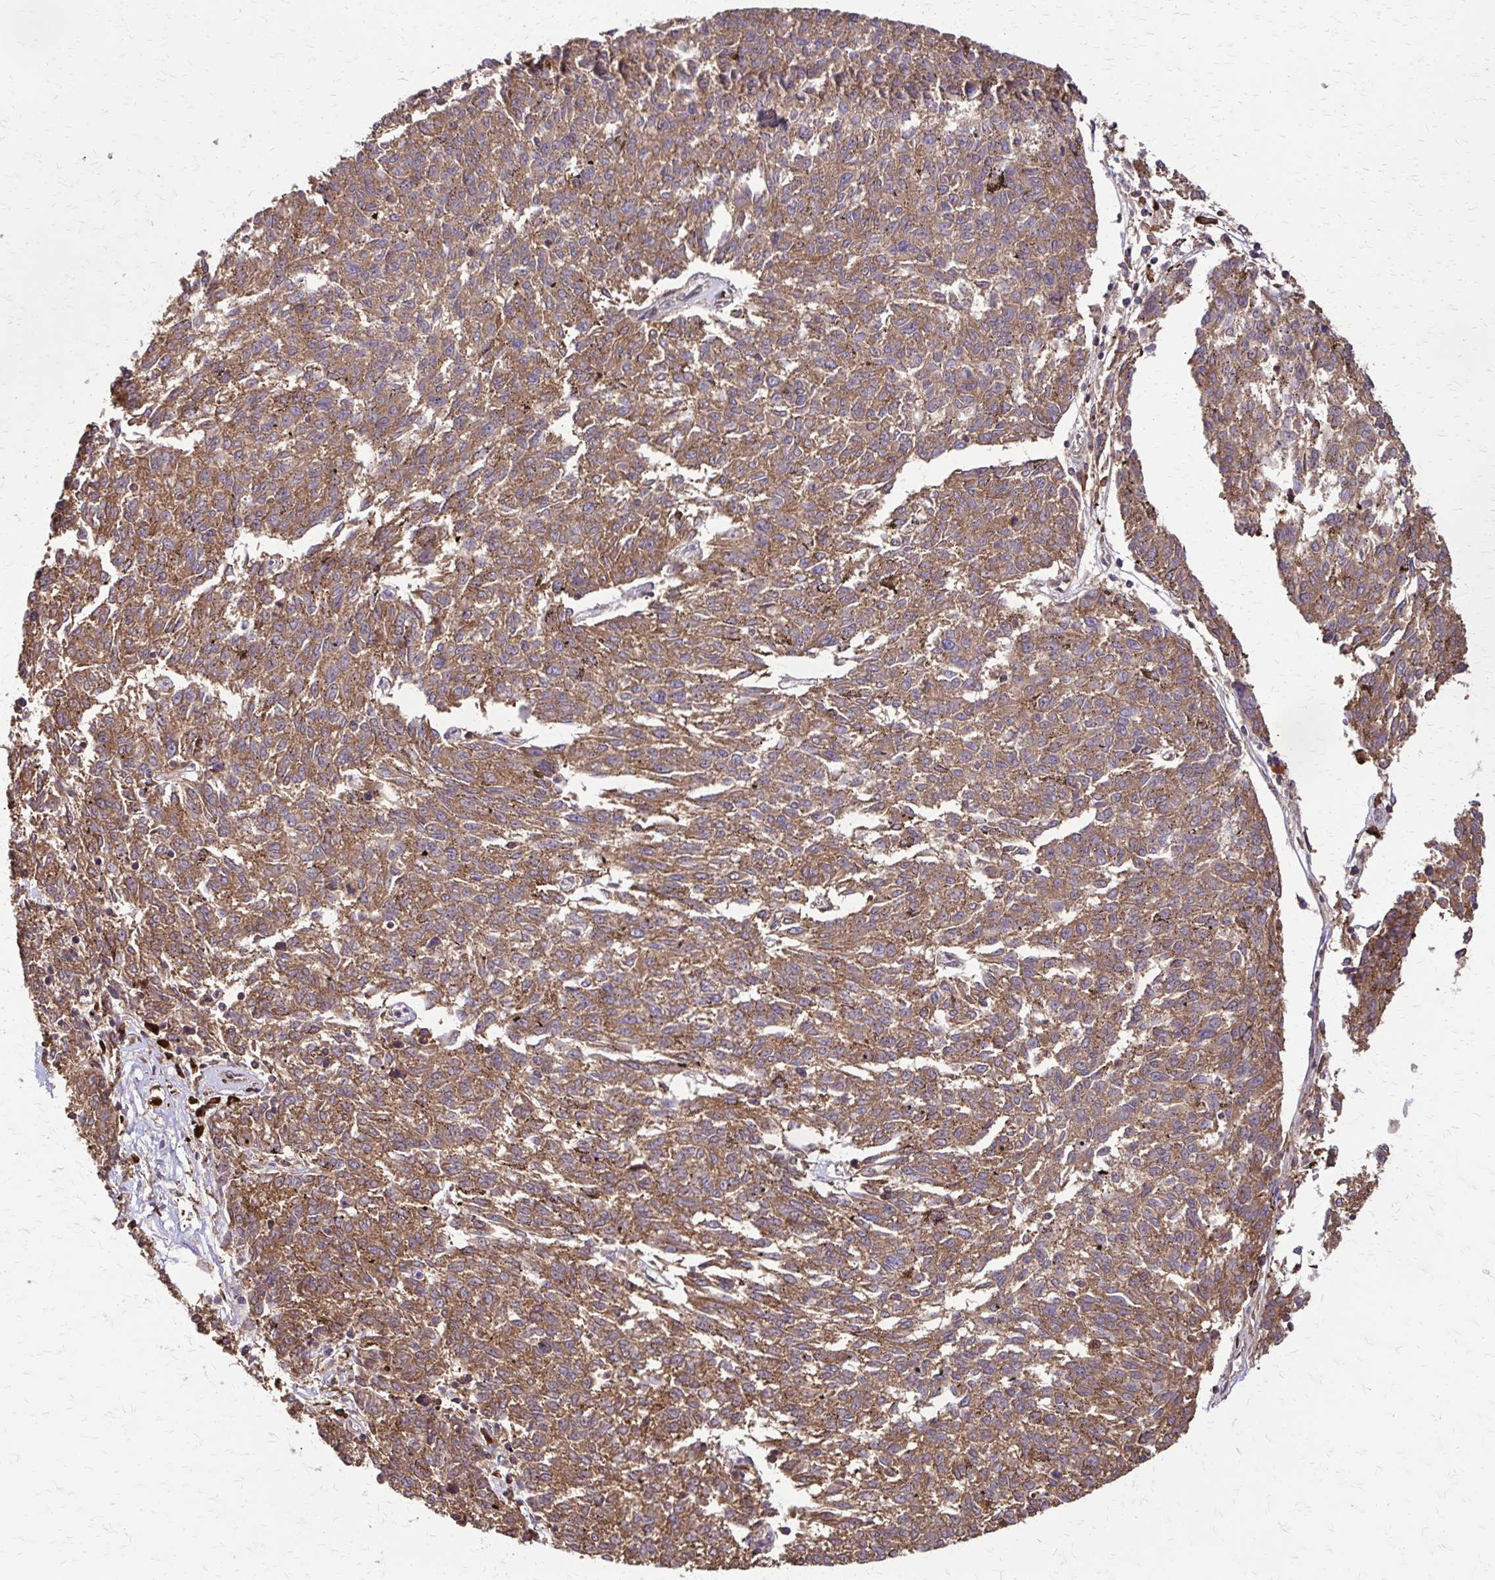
{"staining": {"intensity": "moderate", "quantity": ">75%", "location": "cytoplasmic/membranous"}, "tissue": "melanoma", "cell_type": "Tumor cells", "image_type": "cancer", "snomed": [{"axis": "morphology", "description": "Malignant melanoma, NOS"}, {"axis": "topography", "description": "Skin"}], "caption": "Human malignant melanoma stained with a protein marker exhibits moderate staining in tumor cells.", "gene": "EEF2", "patient": {"sex": "female", "age": 72}}